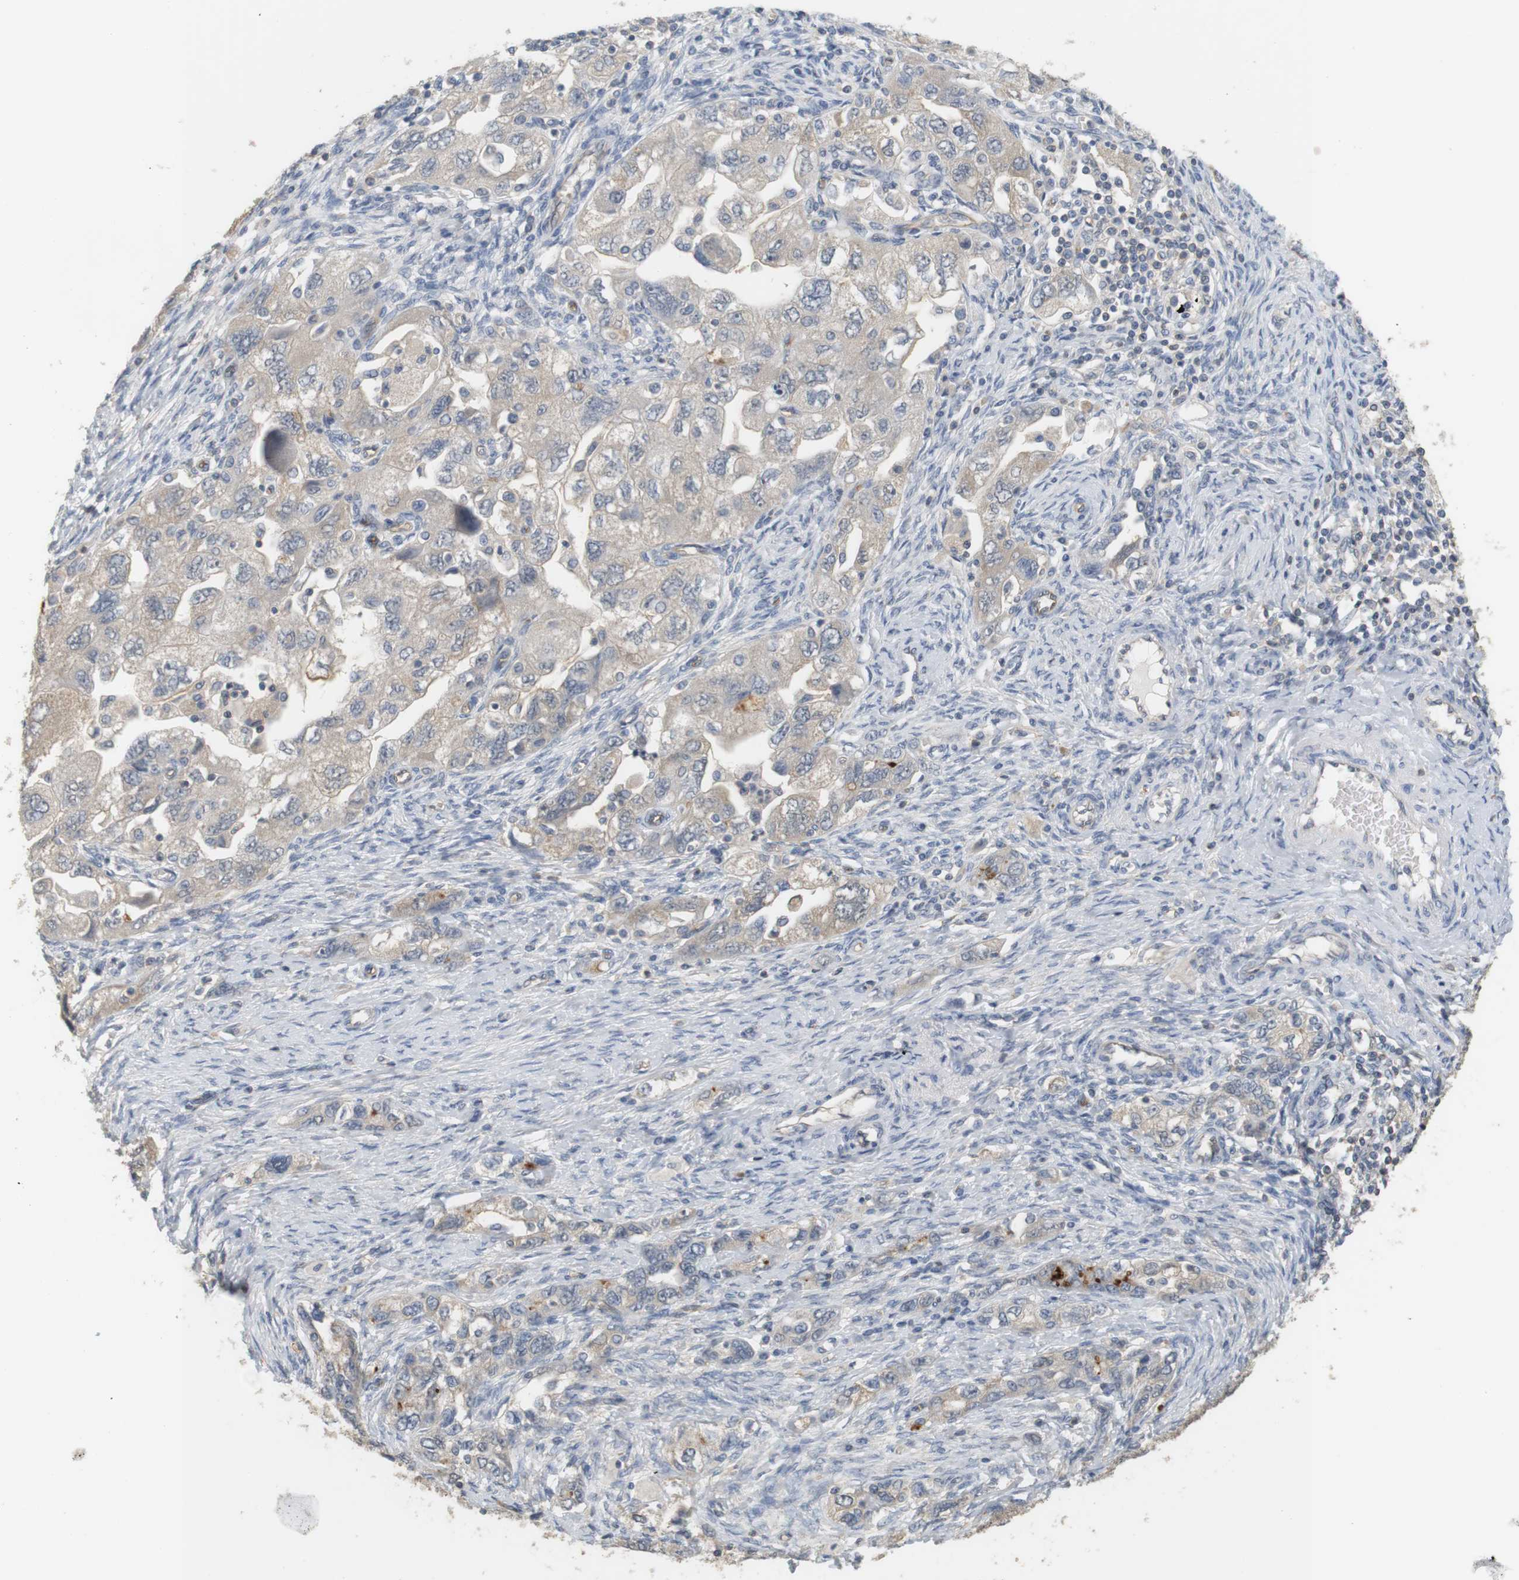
{"staining": {"intensity": "weak", "quantity": "<25%", "location": "cytoplasmic/membranous"}, "tissue": "ovarian cancer", "cell_type": "Tumor cells", "image_type": "cancer", "snomed": [{"axis": "morphology", "description": "Carcinoma, NOS"}, {"axis": "morphology", "description": "Cystadenocarcinoma, serous, NOS"}, {"axis": "topography", "description": "Ovary"}], "caption": "An image of carcinoma (ovarian) stained for a protein shows no brown staining in tumor cells.", "gene": "OSR1", "patient": {"sex": "female", "age": 69}}